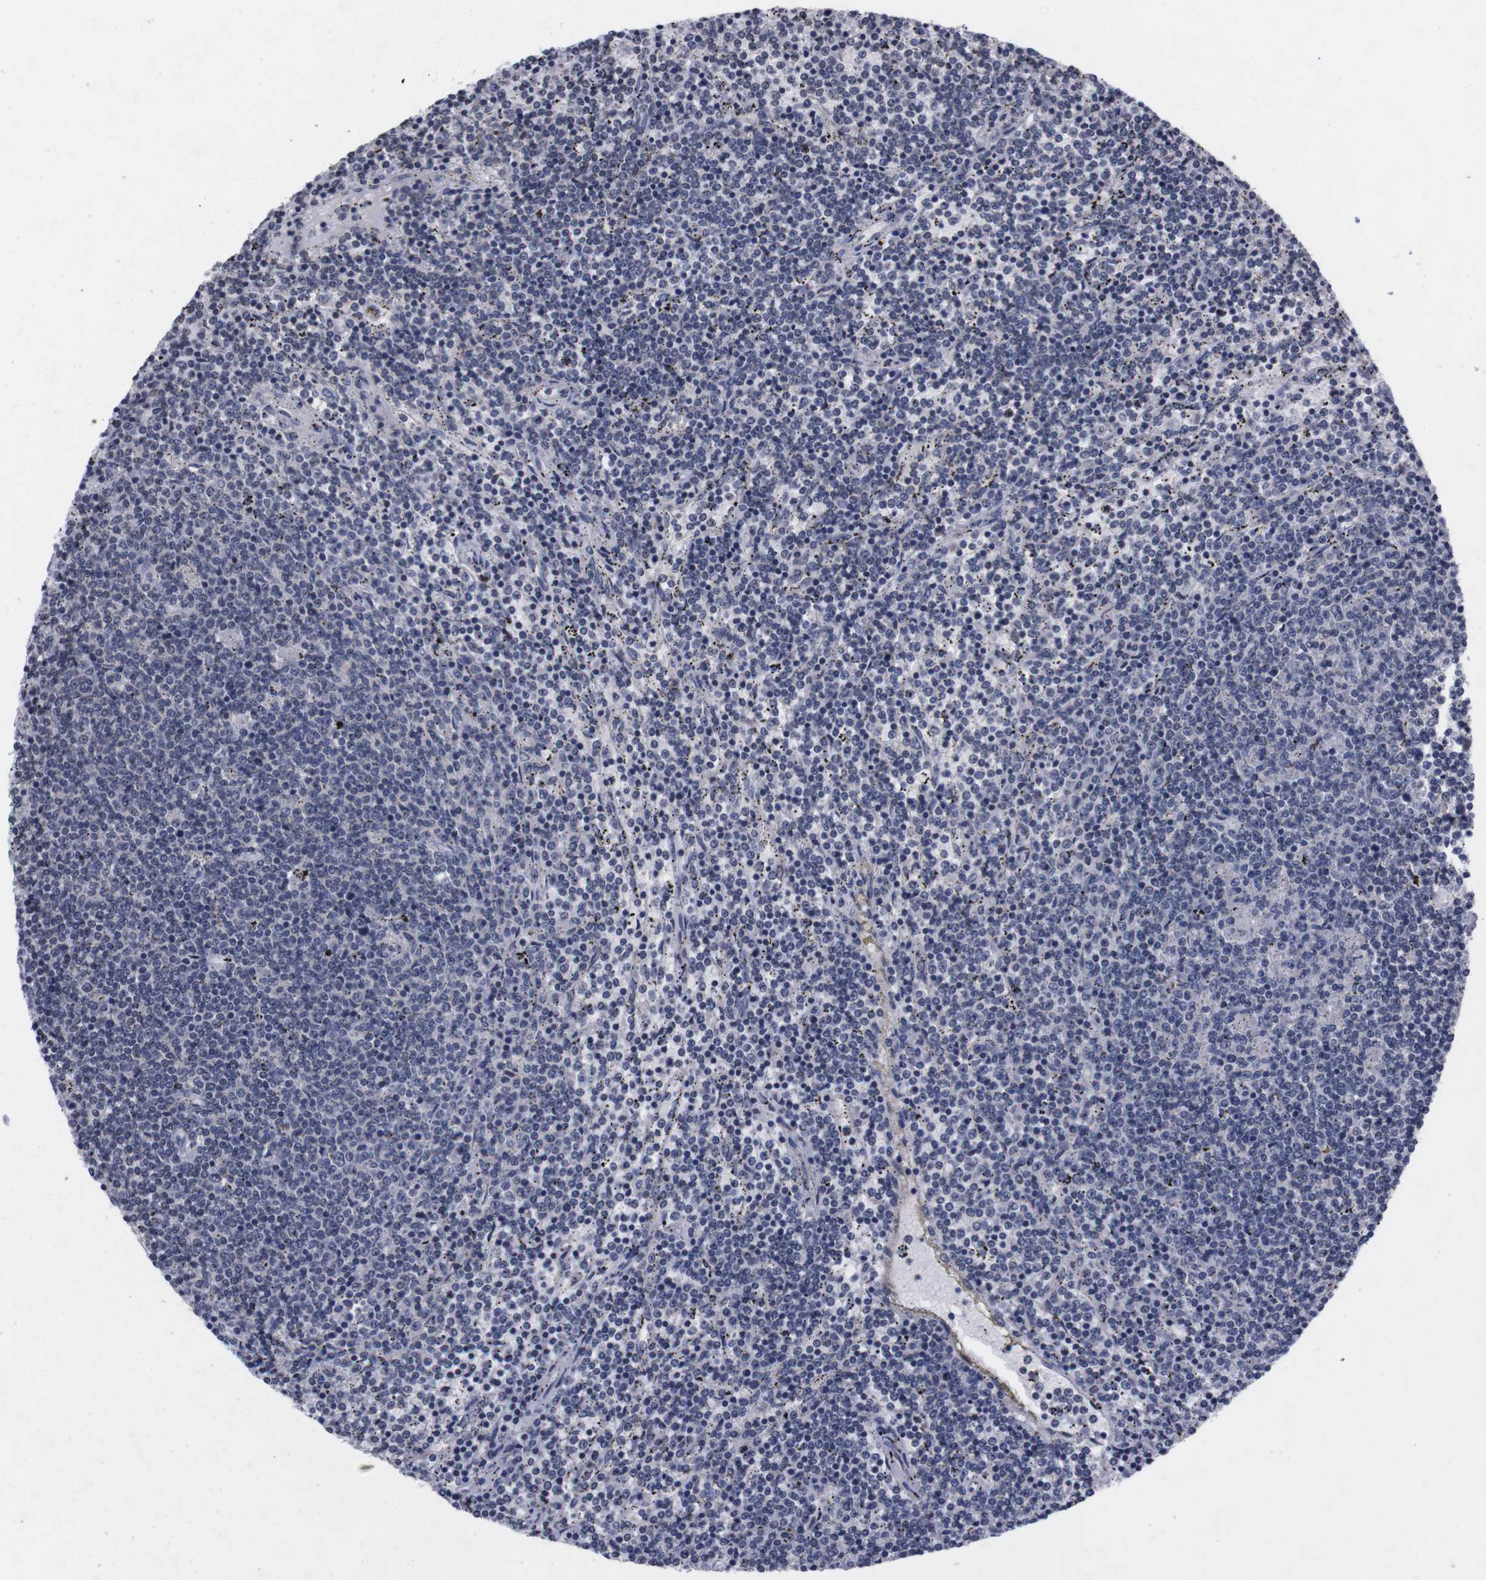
{"staining": {"intensity": "negative", "quantity": "none", "location": "none"}, "tissue": "lymphoma", "cell_type": "Tumor cells", "image_type": "cancer", "snomed": [{"axis": "morphology", "description": "Malignant lymphoma, non-Hodgkin's type, Low grade"}, {"axis": "topography", "description": "Spleen"}], "caption": "Tumor cells show no significant staining in lymphoma.", "gene": "TNFRSF21", "patient": {"sex": "female", "age": 50}}